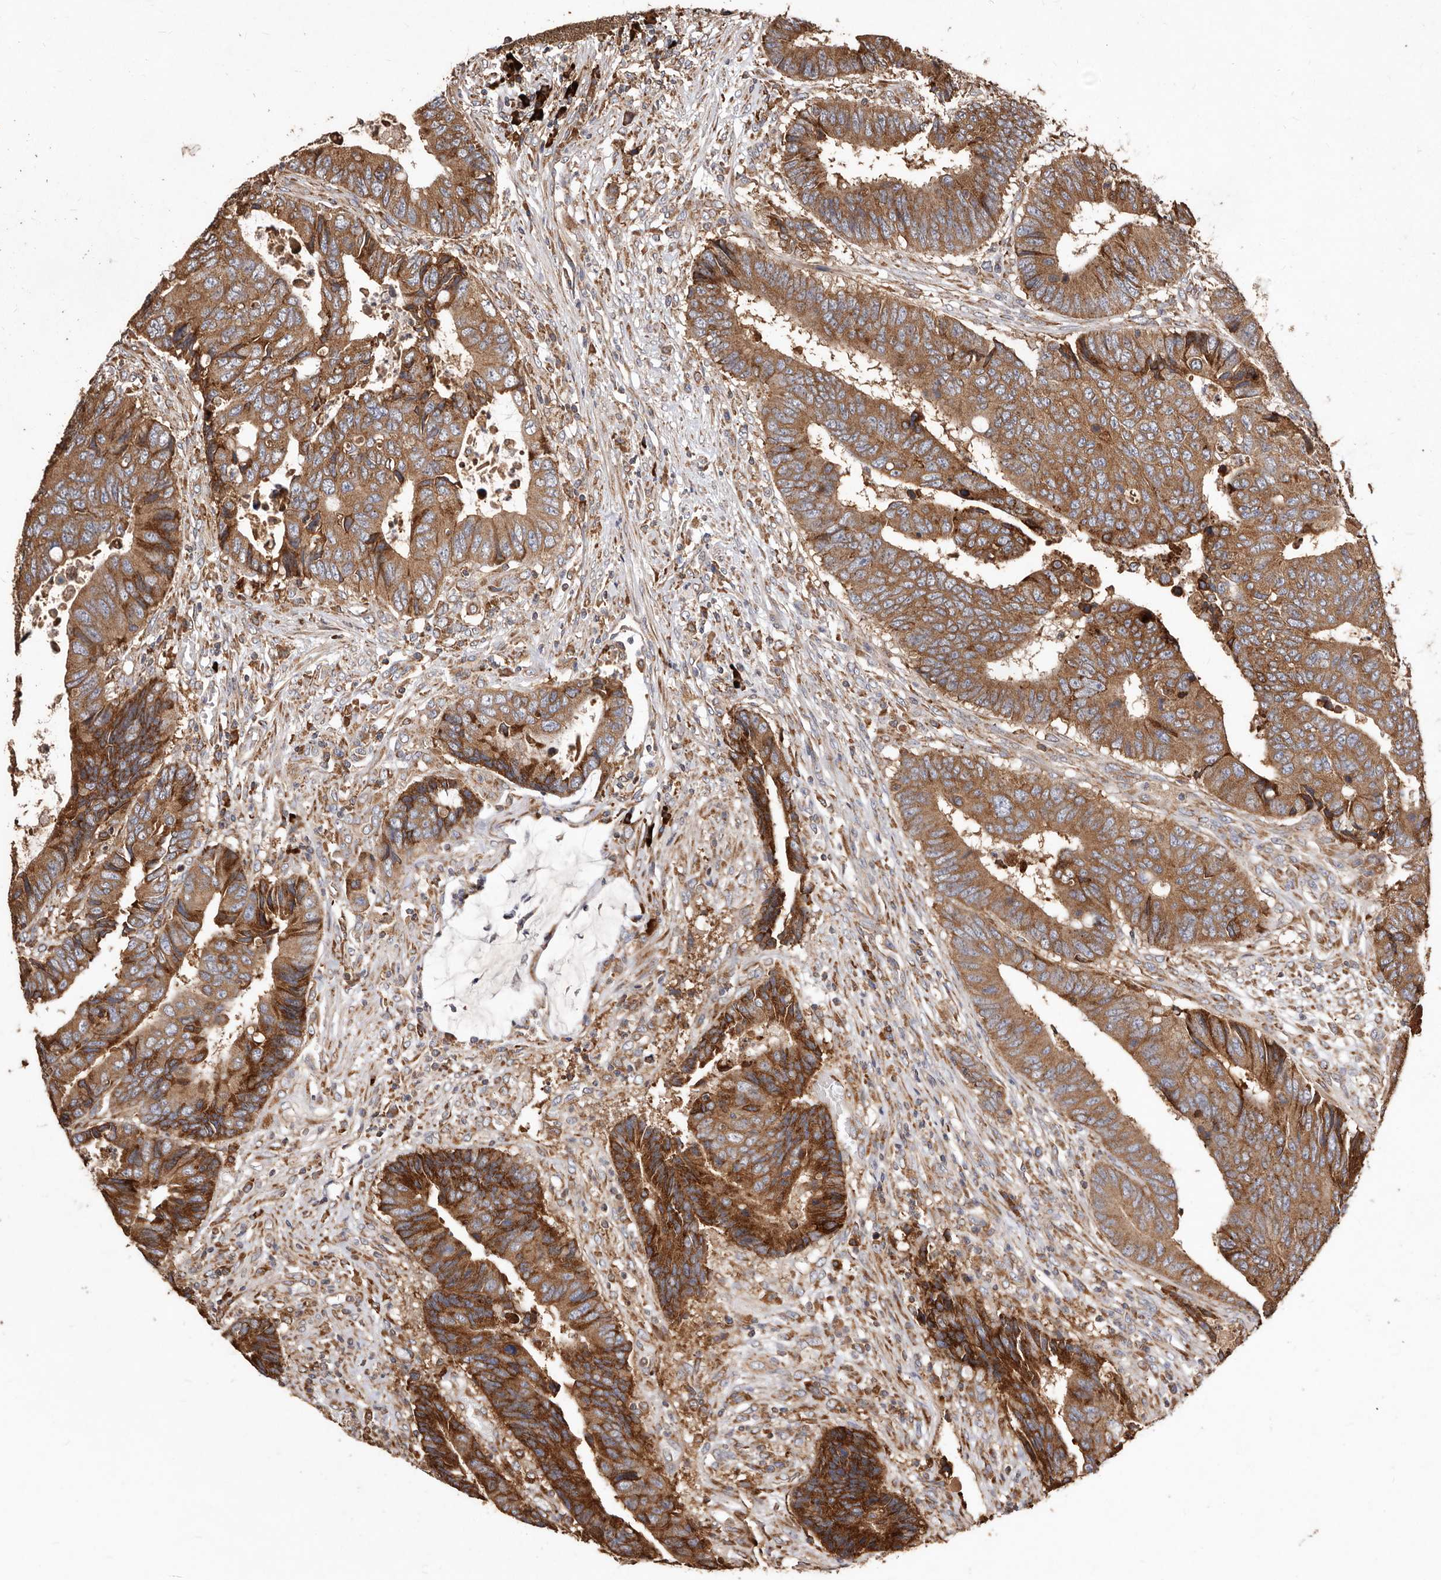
{"staining": {"intensity": "strong", "quantity": ">75%", "location": "cytoplasmic/membranous"}, "tissue": "colorectal cancer", "cell_type": "Tumor cells", "image_type": "cancer", "snomed": [{"axis": "morphology", "description": "Adenocarcinoma, NOS"}, {"axis": "topography", "description": "Rectum"}], "caption": "Immunohistochemistry histopathology image of human colorectal cancer stained for a protein (brown), which shows high levels of strong cytoplasmic/membranous positivity in about >75% of tumor cells.", "gene": "STEAP2", "patient": {"sex": "male", "age": 84}}